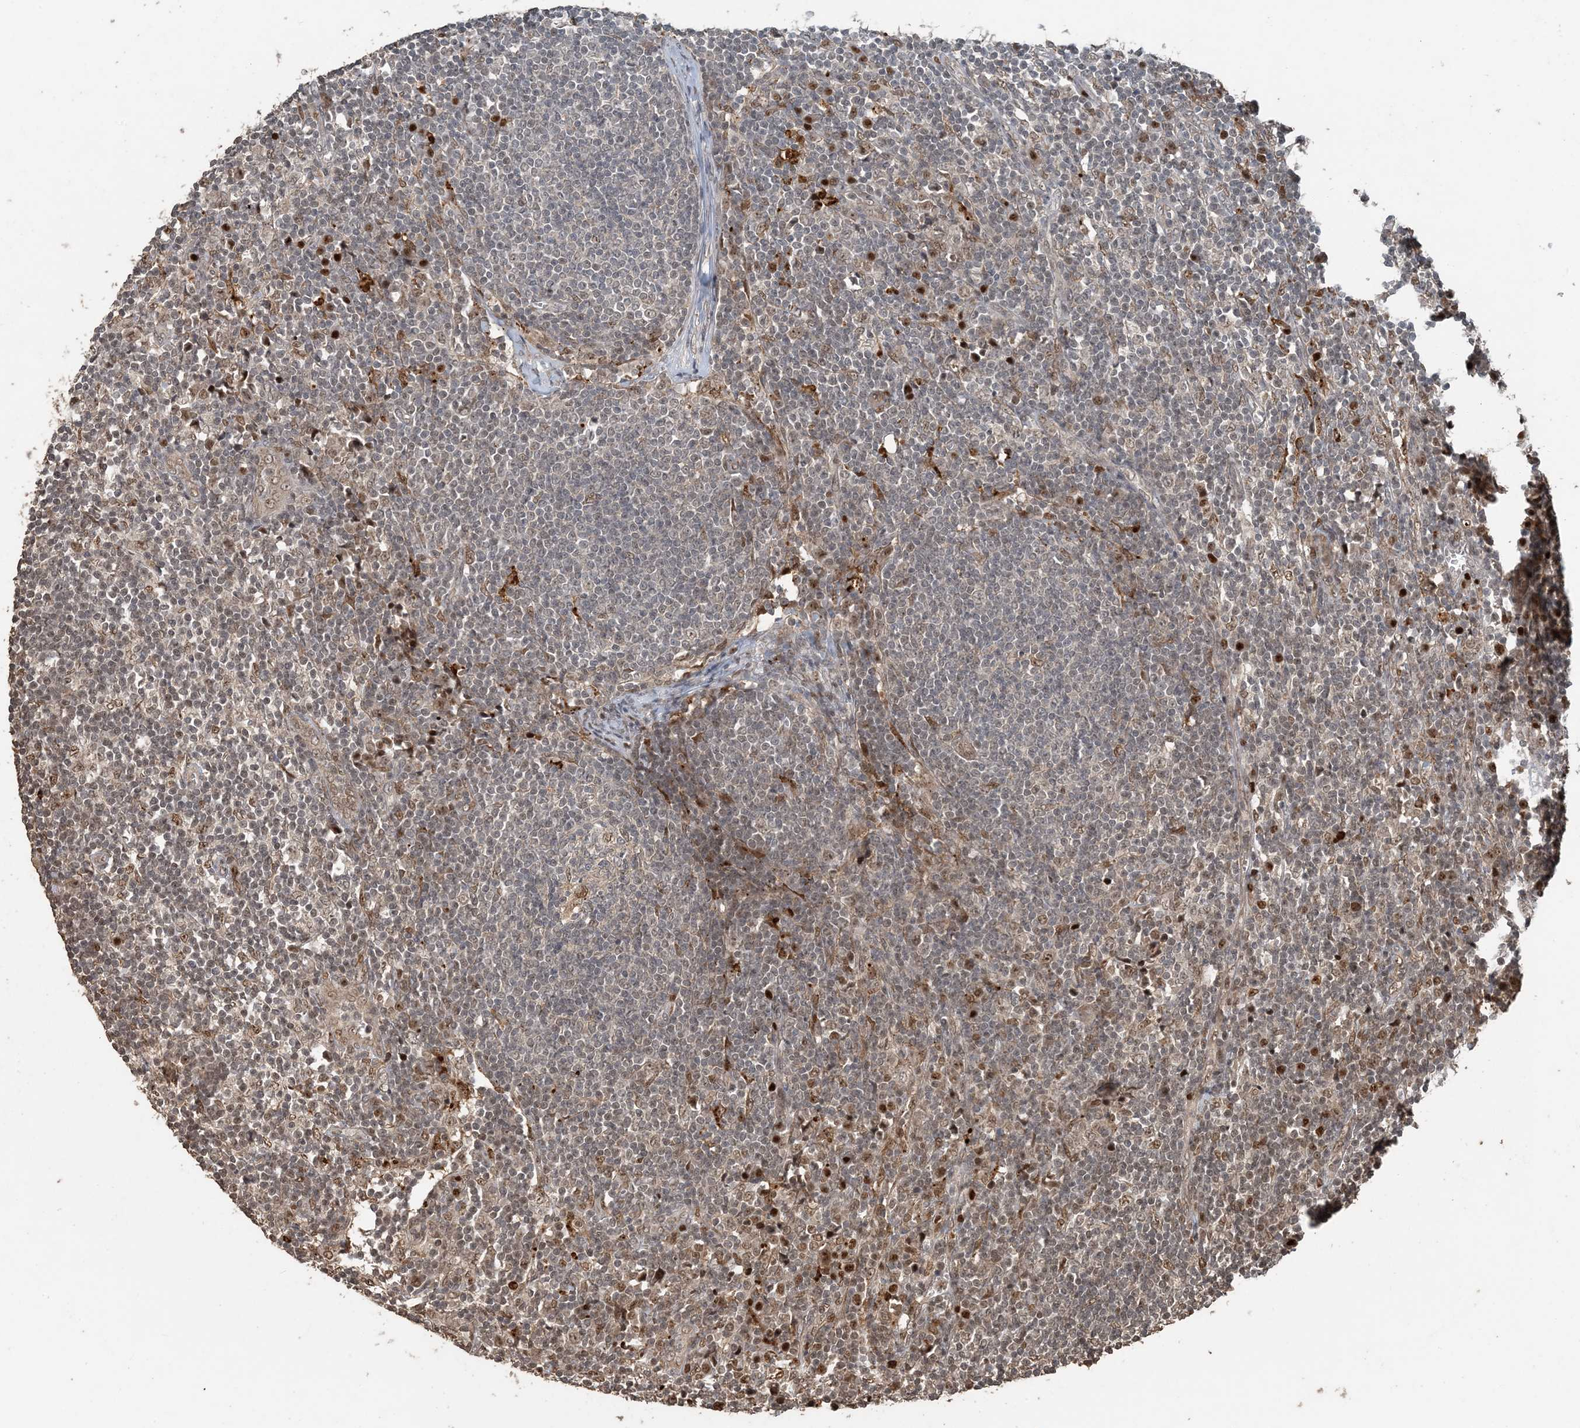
{"staining": {"intensity": "weak", "quantity": "25%-75%", "location": "cytoplasmic/membranous"}, "tissue": "lymph node", "cell_type": "Germinal center cells", "image_type": "normal", "snomed": [{"axis": "morphology", "description": "Normal tissue, NOS"}, {"axis": "morphology", "description": "Squamous cell carcinoma, metastatic, NOS"}, {"axis": "topography", "description": "Lymph node"}], "caption": "An immunohistochemistry (IHC) image of benign tissue is shown. Protein staining in brown shows weak cytoplasmic/membranous positivity in lymph node within germinal center cells. The protein of interest is shown in brown color, while the nuclei are stained blue.", "gene": "ATP13A2", "patient": {"sex": "male", "age": 73}}